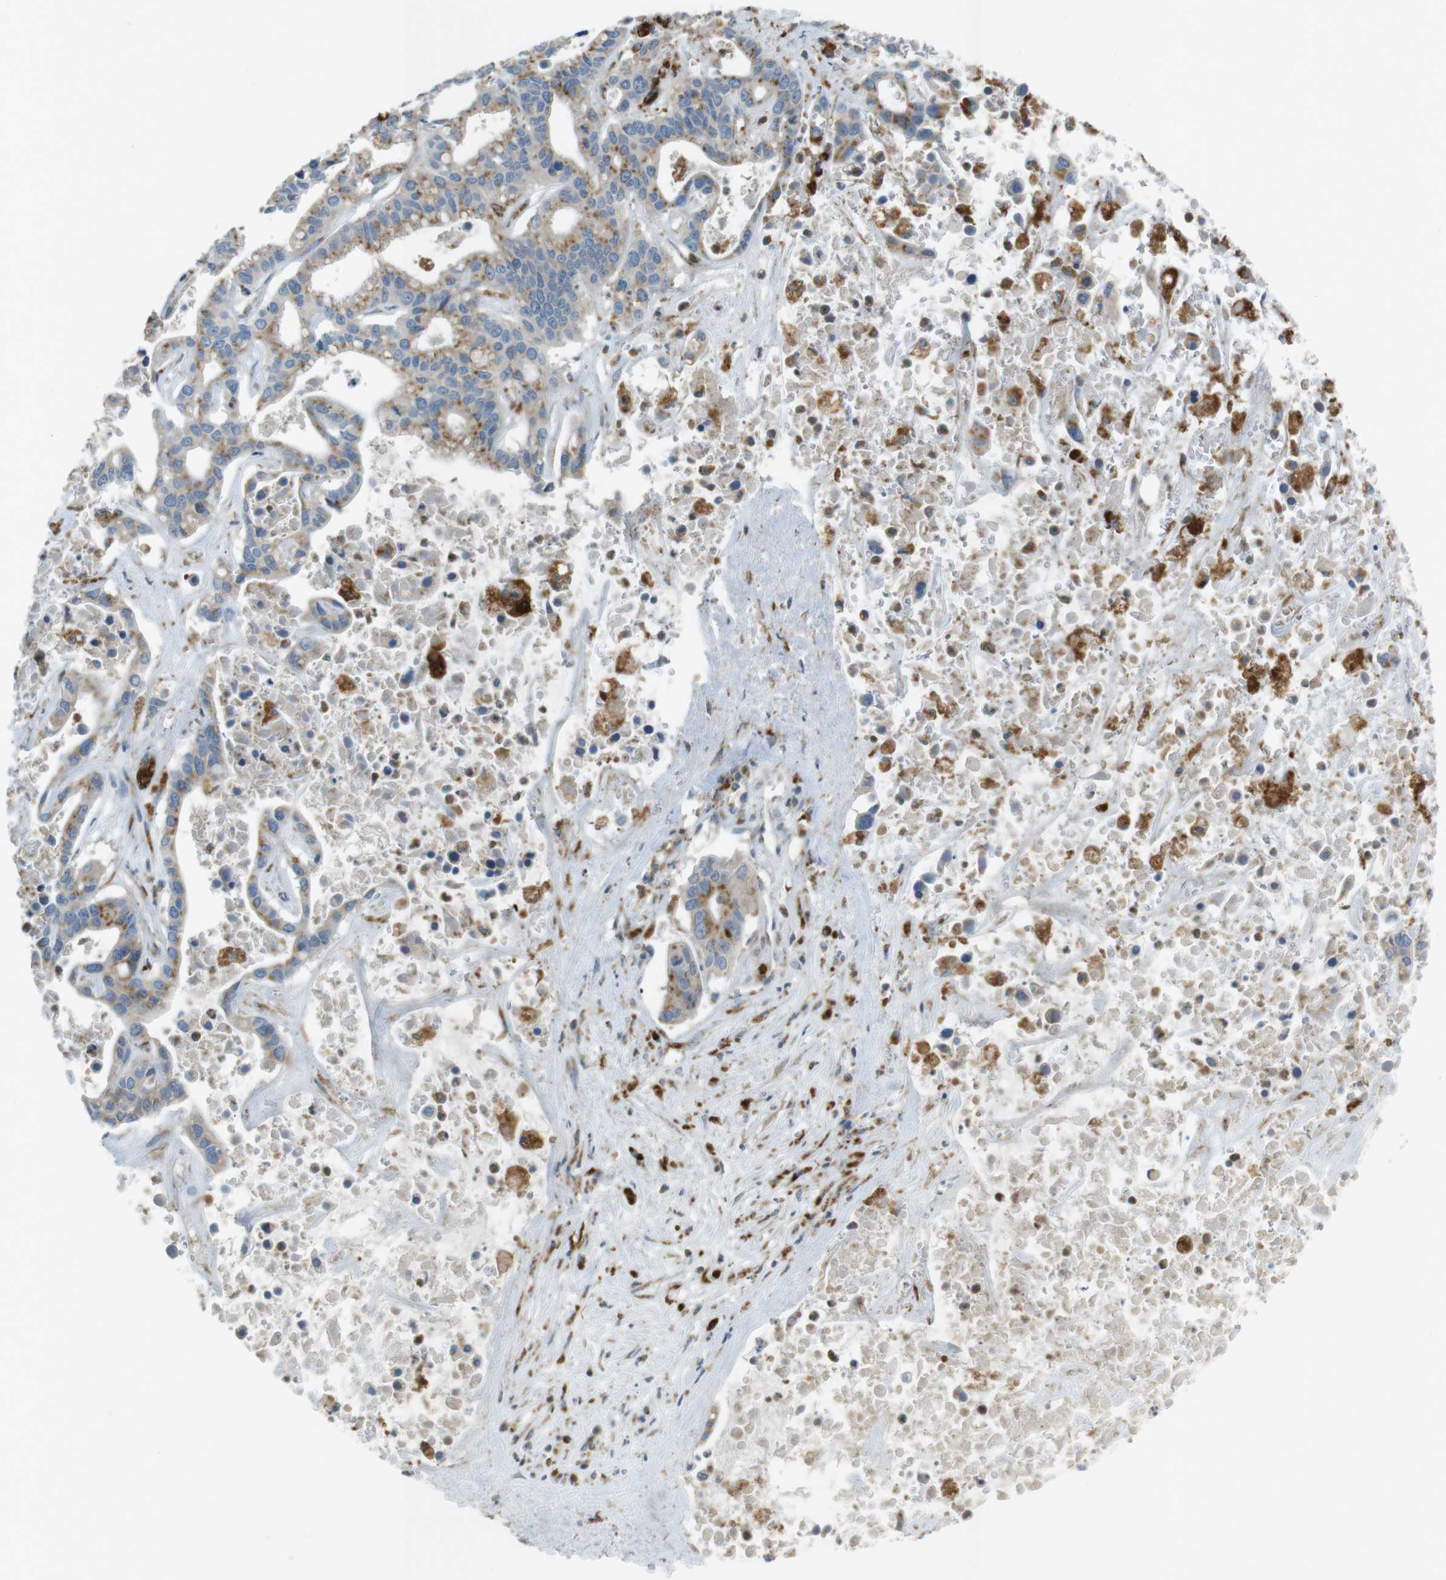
{"staining": {"intensity": "moderate", "quantity": ">75%", "location": "cytoplasmic/membranous"}, "tissue": "liver cancer", "cell_type": "Tumor cells", "image_type": "cancer", "snomed": [{"axis": "morphology", "description": "Cholangiocarcinoma"}, {"axis": "topography", "description": "Liver"}], "caption": "Immunohistochemistry (IHC) image of neoplastic tissue: liver cancer stained using immunohistochemistry reveals medium levels of moderate protein expression localized specifically in the cytoplasmic/membranous of tumor cells, appearing as a cytoplasmic/membranous brown color.", "gene": "LAMP1", "patient": {"sex": "female", "age": 65}}